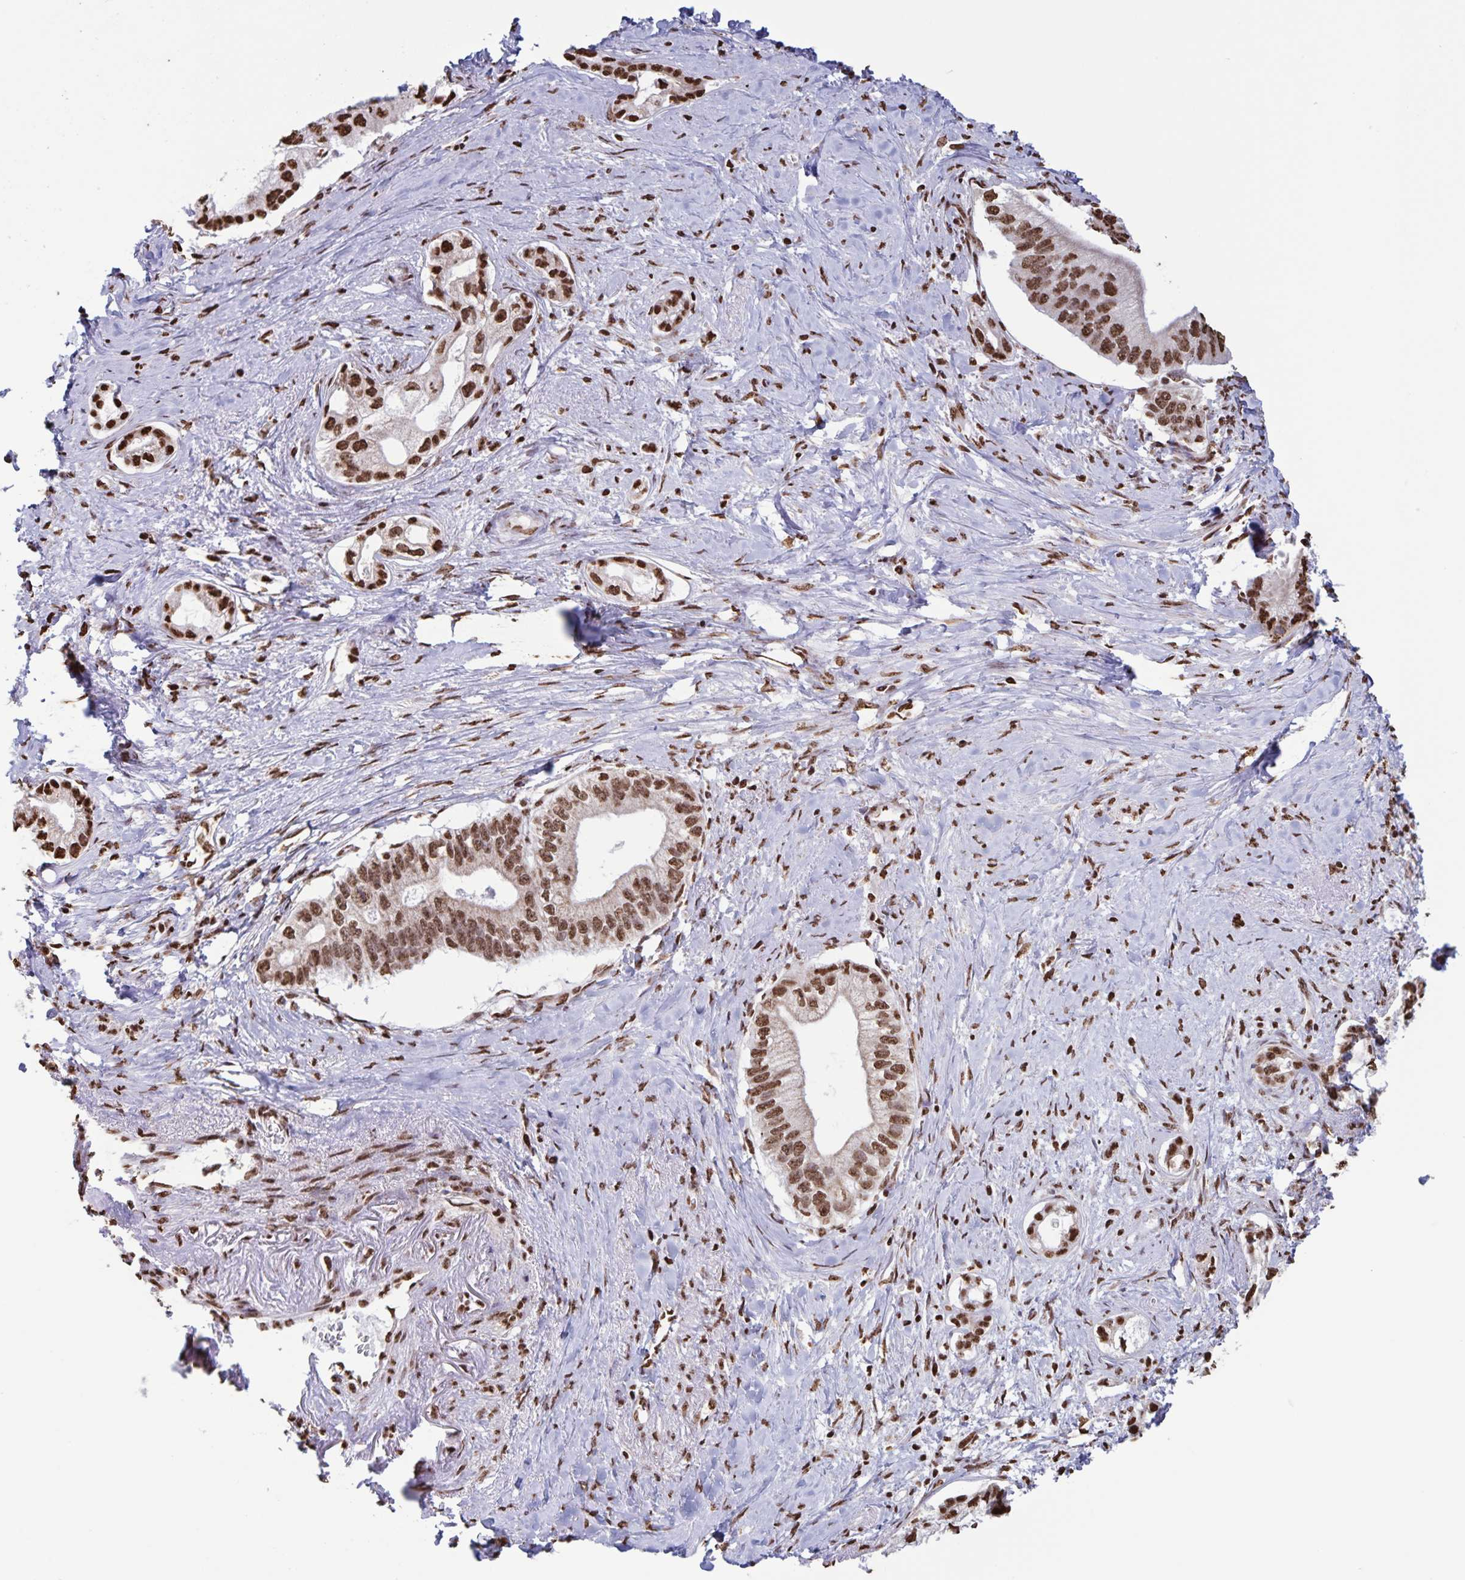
{"staining": {"intensity": "moderate", "quantity": ">75%", "location": "nuclear"}, "tissue": "pancreatic cancer", "cell_type": "Tumor cells", "image_type": "cancer", "snomed": [{"axis": "morphology", "description": "Adenocarcinoma, NOS"}, {"axis": "topography", "description": "Pancreas"}], "caption": "Tumor cells show medium levels of moderate nuclear expression in approximately >75% of cells in human pancreatic cancer. (Brightfield microscopy of DAB IHC at high magnification).", "gene": "DUT", "patient": {"sex": "male", "age": 70}}